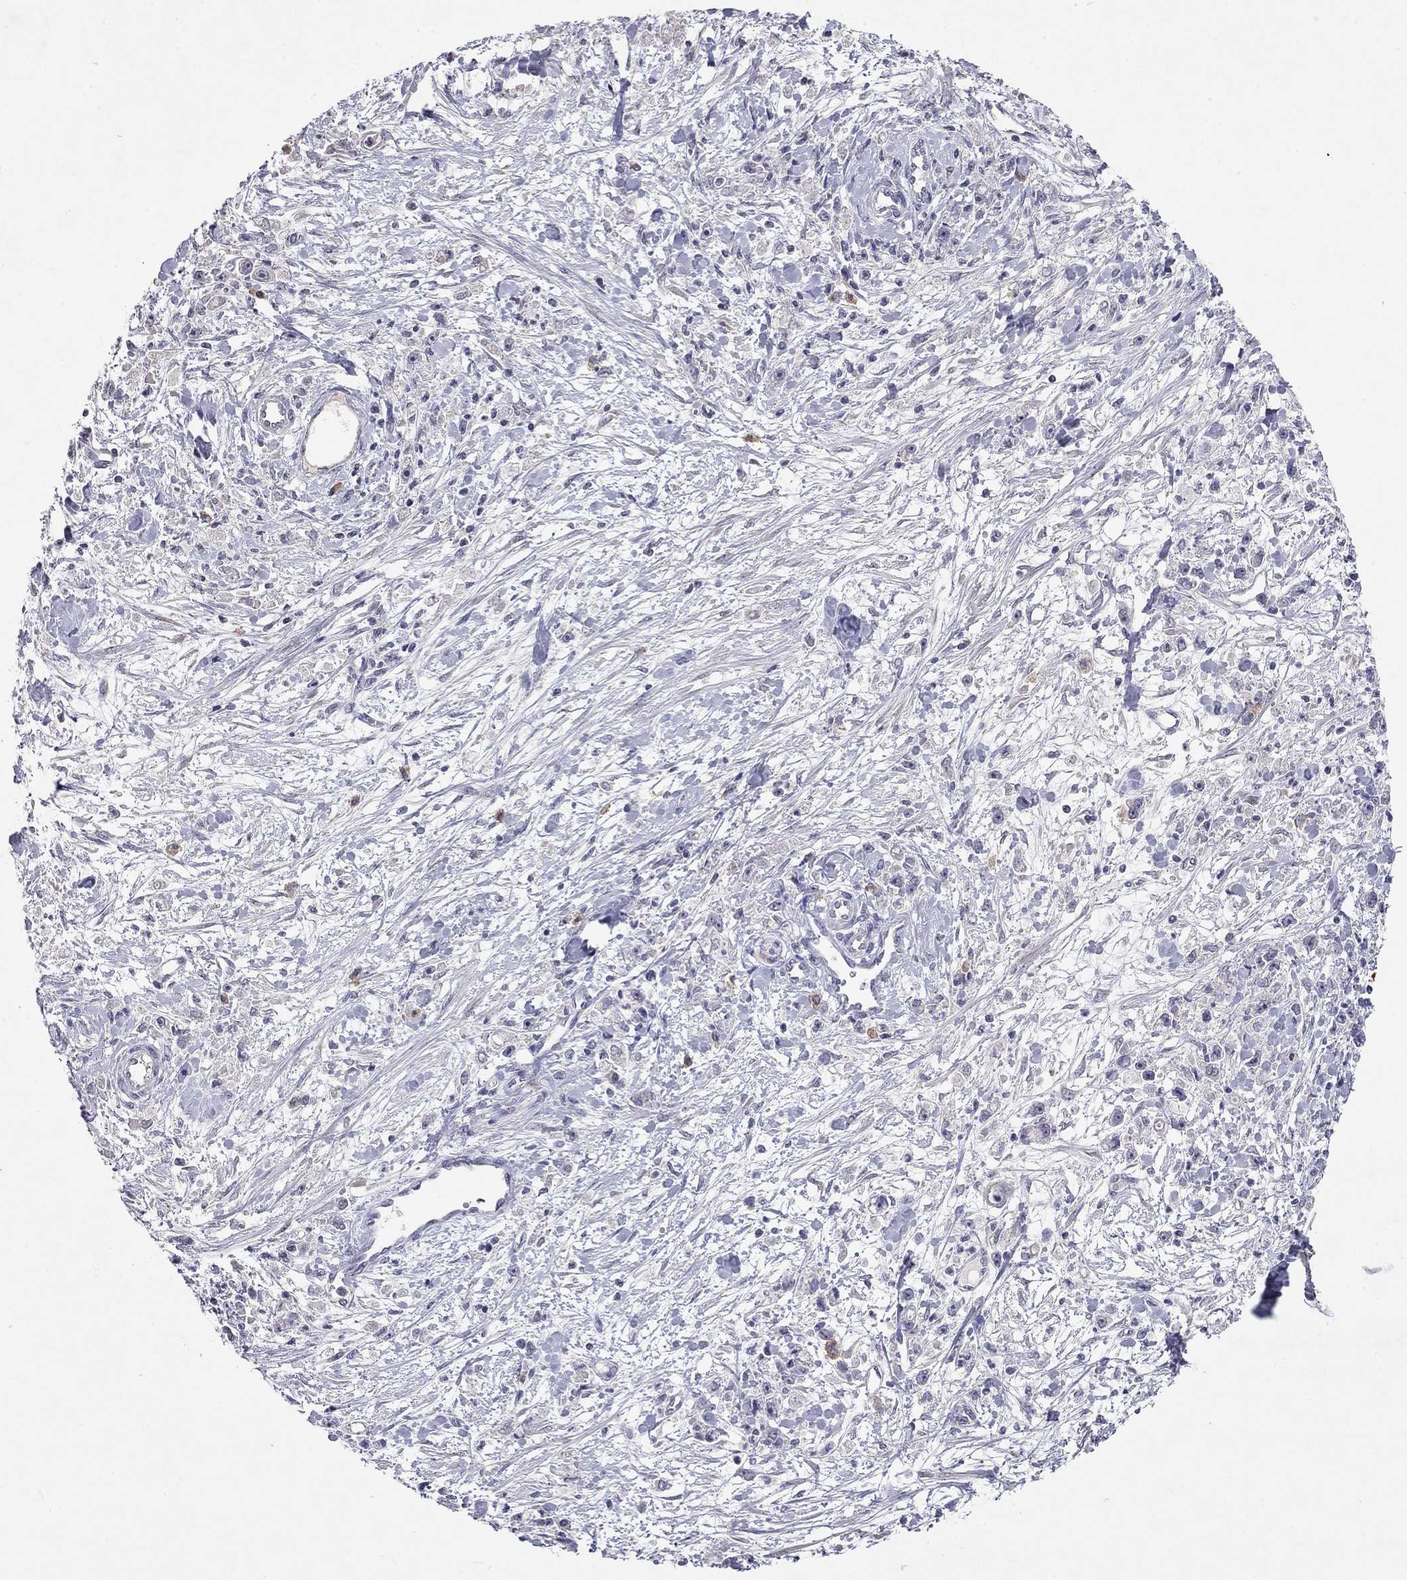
{"staining": {"intensity": "negative", "quantity": "none", "location": "none"}, "tissue": "stomach cancer", "cell_type": "Tumor cells", "image_type": "cancer", "snomed": [{"axis": "morphology", "description": "Adenocarcinoma, NOS"}, {"axis": "topography", "description": "Stomach"}], "caption": "Photomicrograph shows no significant protein expression in tumor cells of stomach cancer (adenocarcinoma).", "gene": "WNK3", "patient": {"sex": "female", "age": 59}}